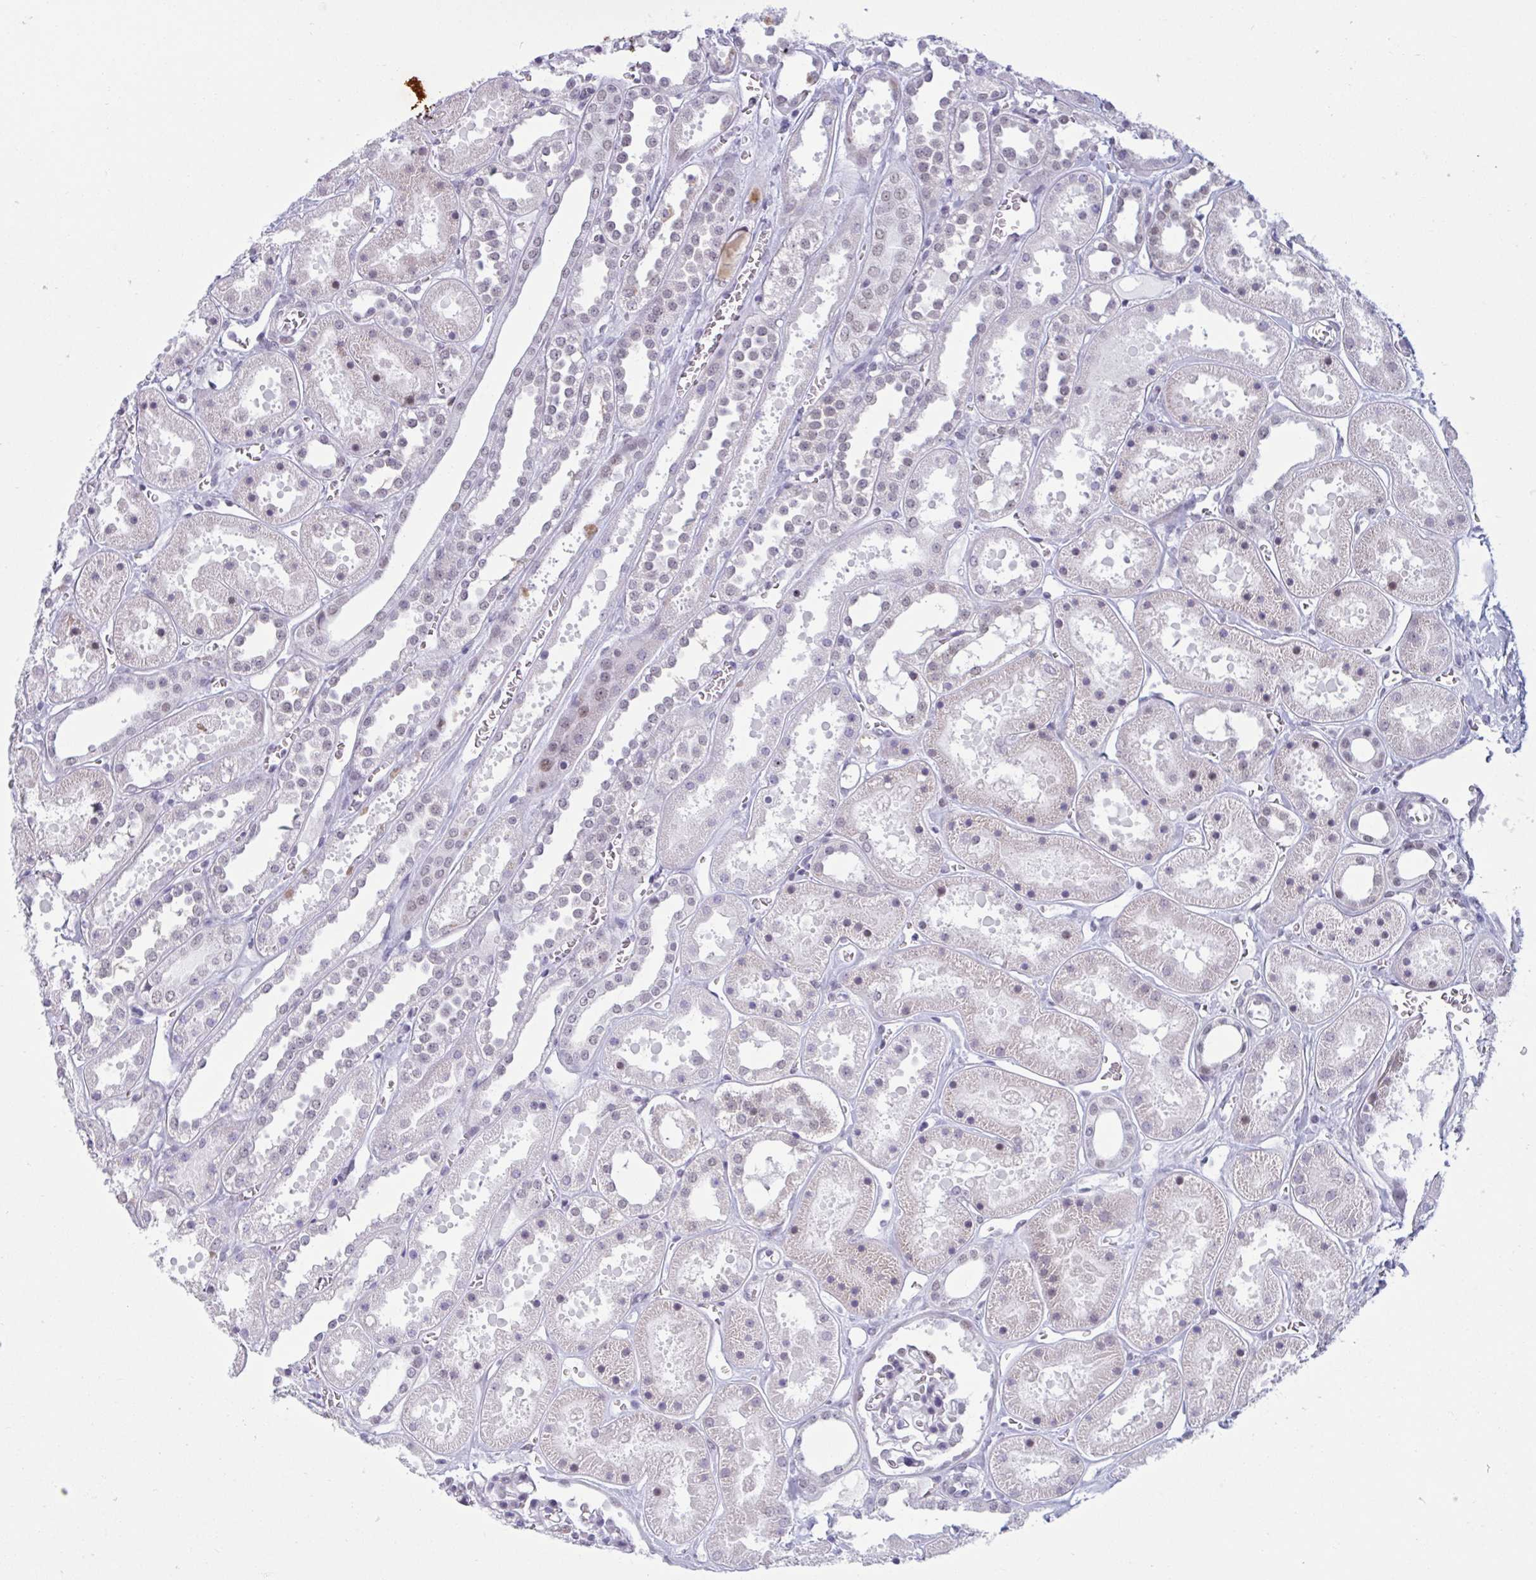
{"staining": {"intensity": "negative", "quantity": "none", "location": "none"}, "tissue": "kidney", "cell_type": "Cells in glomeruli", "image_type": "normal", "snomed": [{"axis": "morphology", "description": "Normal tissue, NOS"}, {"axis": "topography", "description": "Kidney"}], "caption": "Immunohistochemistry (IHC) histopathology image of unremarkable kidney stained for a protein (brown), which shows no staining in cells in glomeruli. Nuclei are stained in blue.", "gene": "MSMB", "patient": {"sex": "female", "age": 41}}